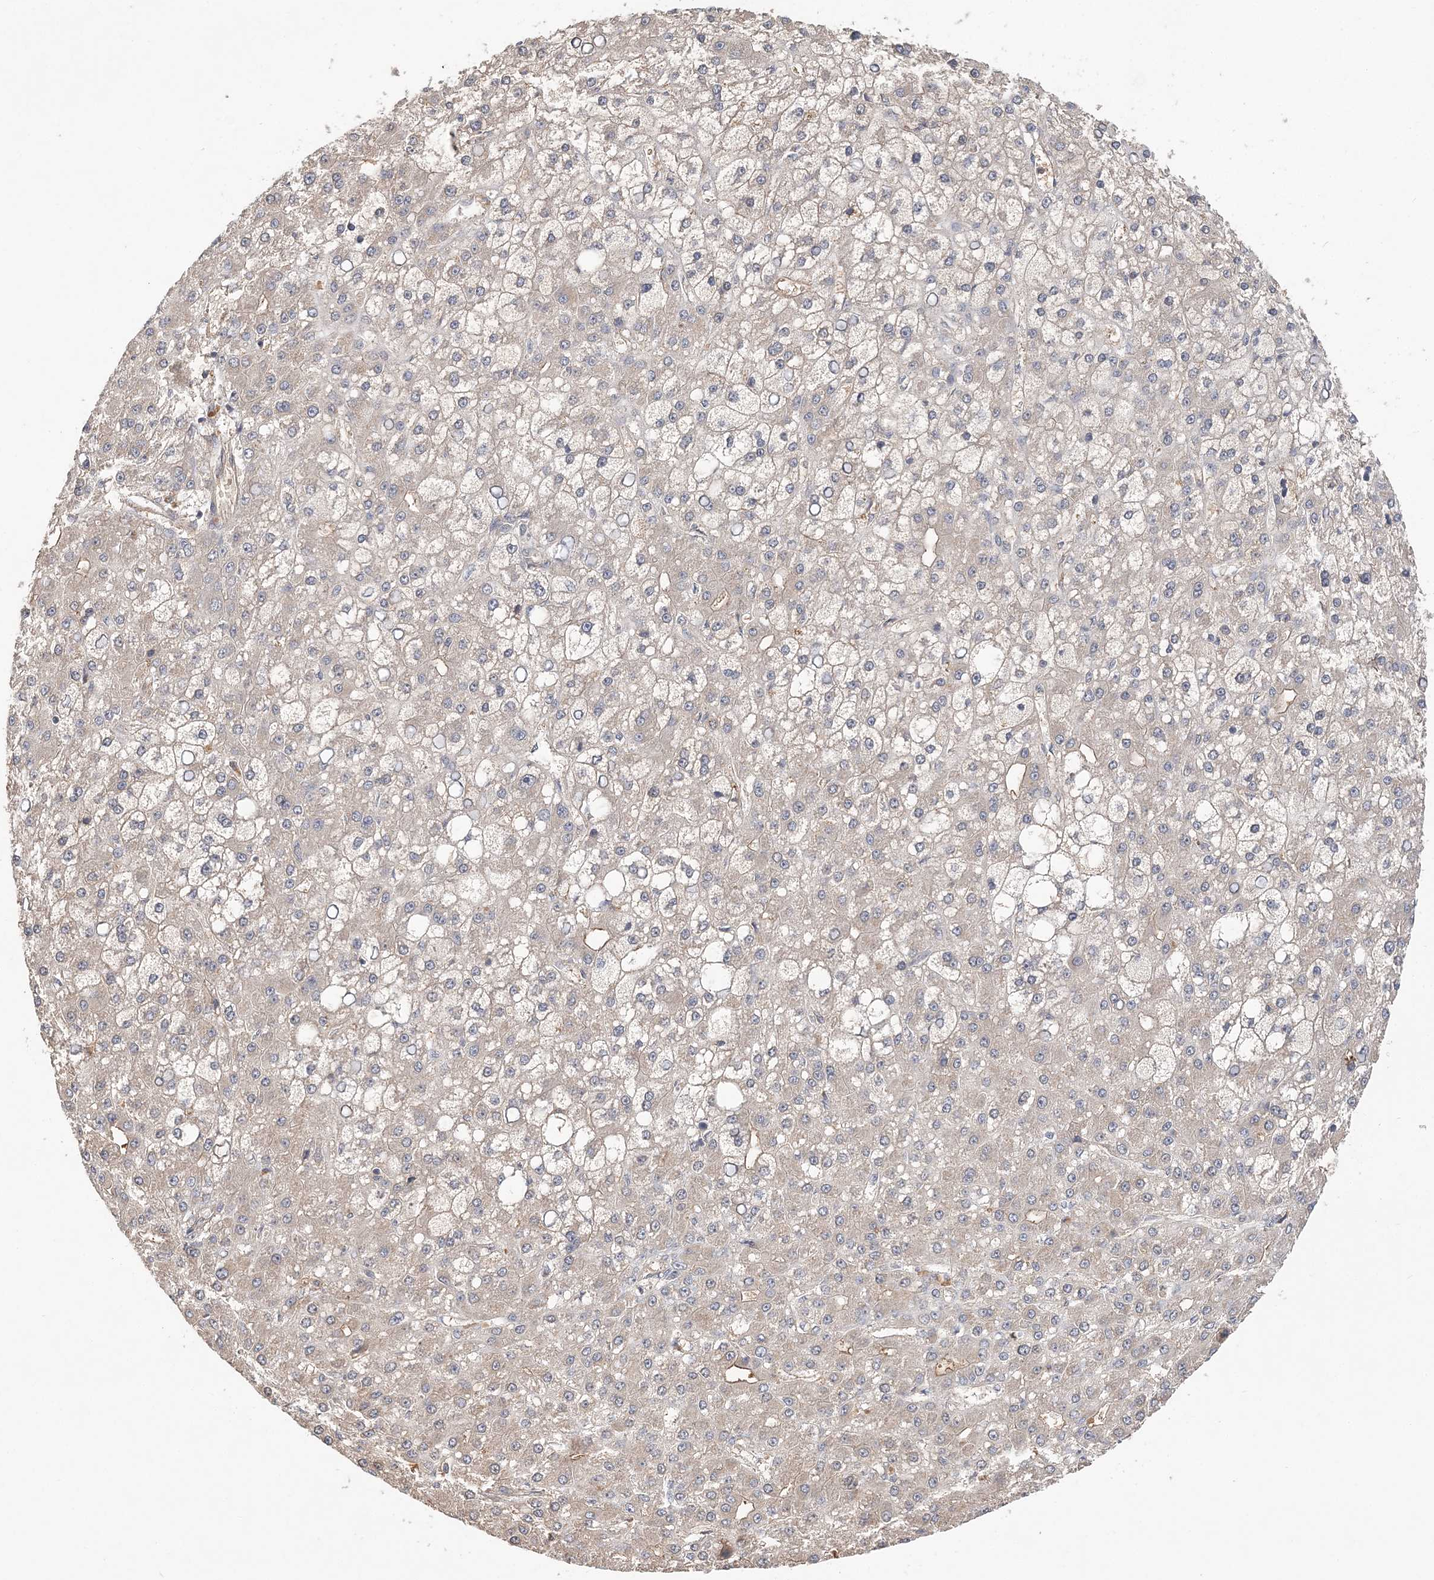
{"staining": {"intensity": "negative", "quantity": "none", "location": "none"}, "tissue": "liver cancer", "cell_type": "Tumor cells", "image_type": "cancer", "snomed": [{"axis": "morphology", "description": "Carcinoma, Hepatocellular, NOS"}, {"axis": "topography", "description": "Liver"}], "caption": "A high-resolution image shows immunohistochemistry (IHC) staining of liver cancer, which exhibits no significant expression in tumor cells.", "gene": "SYCP3", "patient": {"sex": "male", "age": 67}}